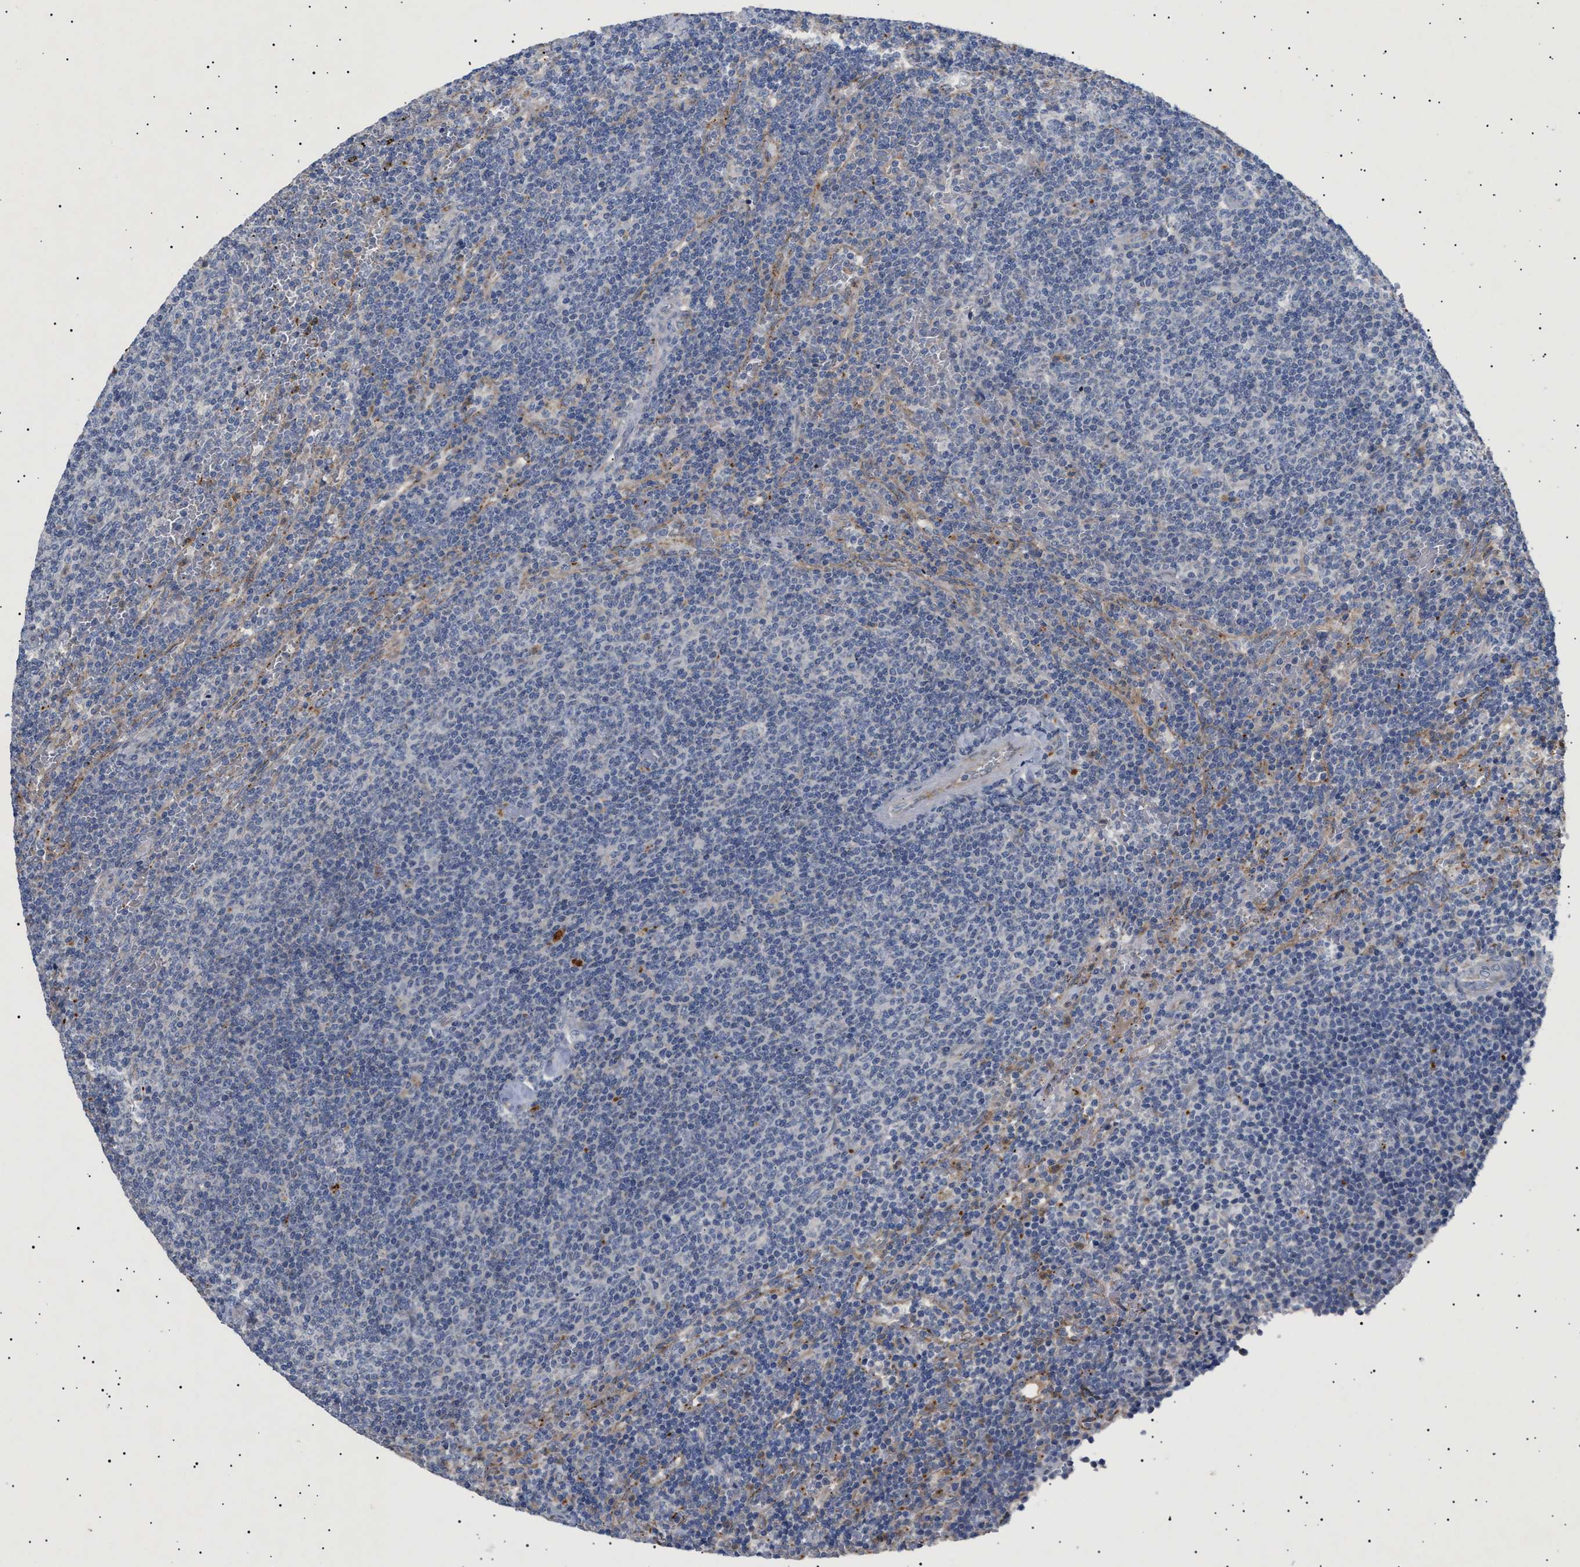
{"staining": {"intensity": "negative", "quantity": "none", "location": "none"}, "tissue": "lymphoma", "cell_type": "Tumor cells", "image_type": "cancer", "snomed": [{"axis": "morphology", "description": "Malignant lymphoma, non-Hodgkin's type, Low grade"}, {"axis": "topography", "description": "Spleen"}], "caption": "Immunohistochemistry (IHC) image of low-grade malignant lymphoma, non-Hodgkin's type stained for a protein (brown), which reveals no staining in tumor cells.", "gene": "SIRT5", "patient": {"sex": "female", "age": 50}}